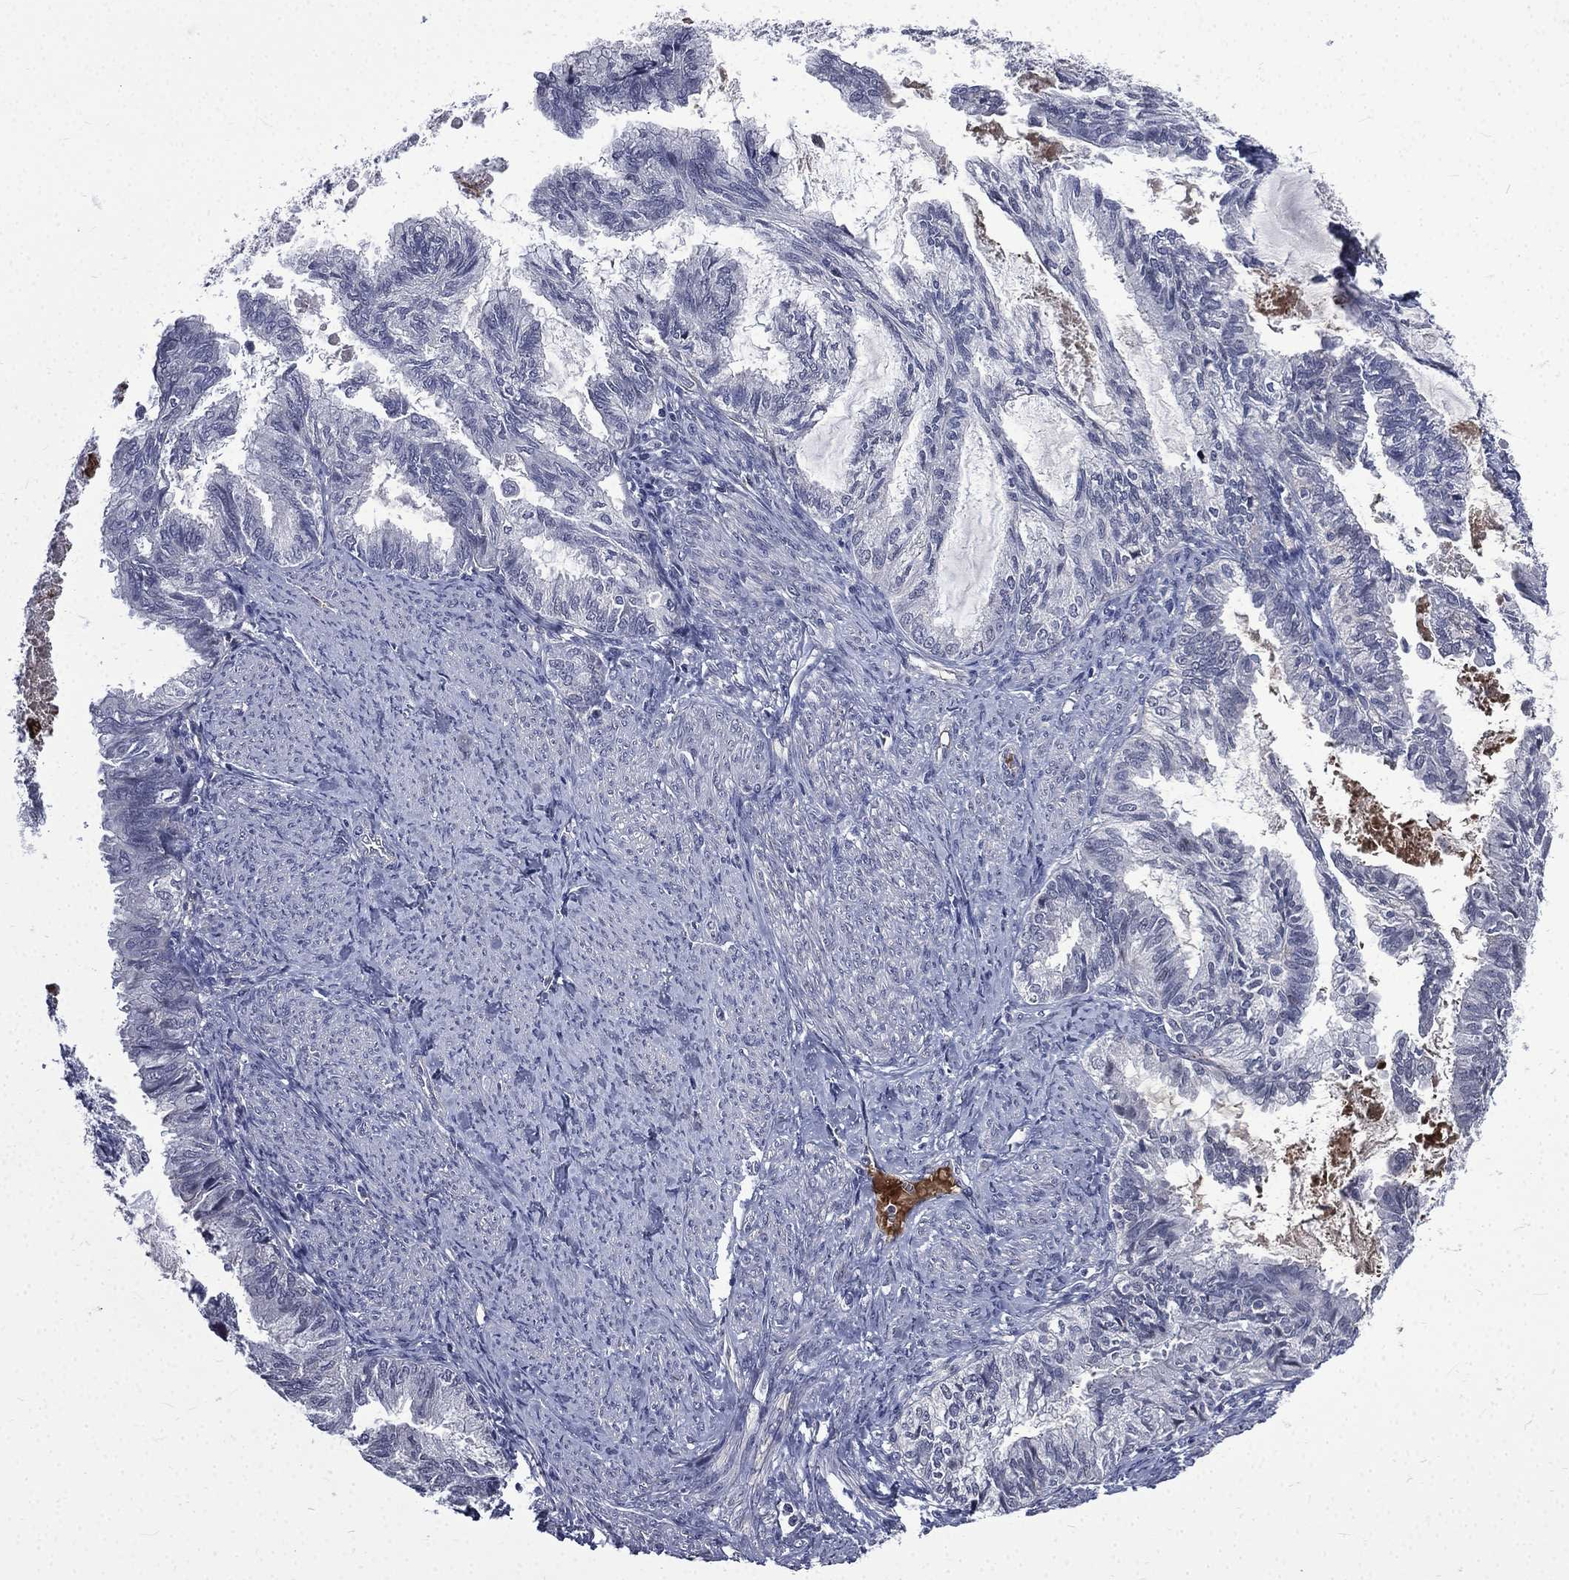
{"staining": {"intensity": "negative", "quantity": "none", "location": "none"}, "tissue": "endometrial cancer", "cell_type": "Tumor cells", "image_type": "cancer", "snomed": [{"axis": "morphology", "description": "Adenocarcinoma, NOS"}, {"axis": "topography", "description": "Endometrium"}], "caption": "Immunohistochemistry (IHC) photomicrograph of neoplastic tissue: endometrial adenocarcinoma stained with DAB shows no significant protein staining in tumor cells.", "gene": "FGG", "patient": {"sex": "female", "age": 86}}